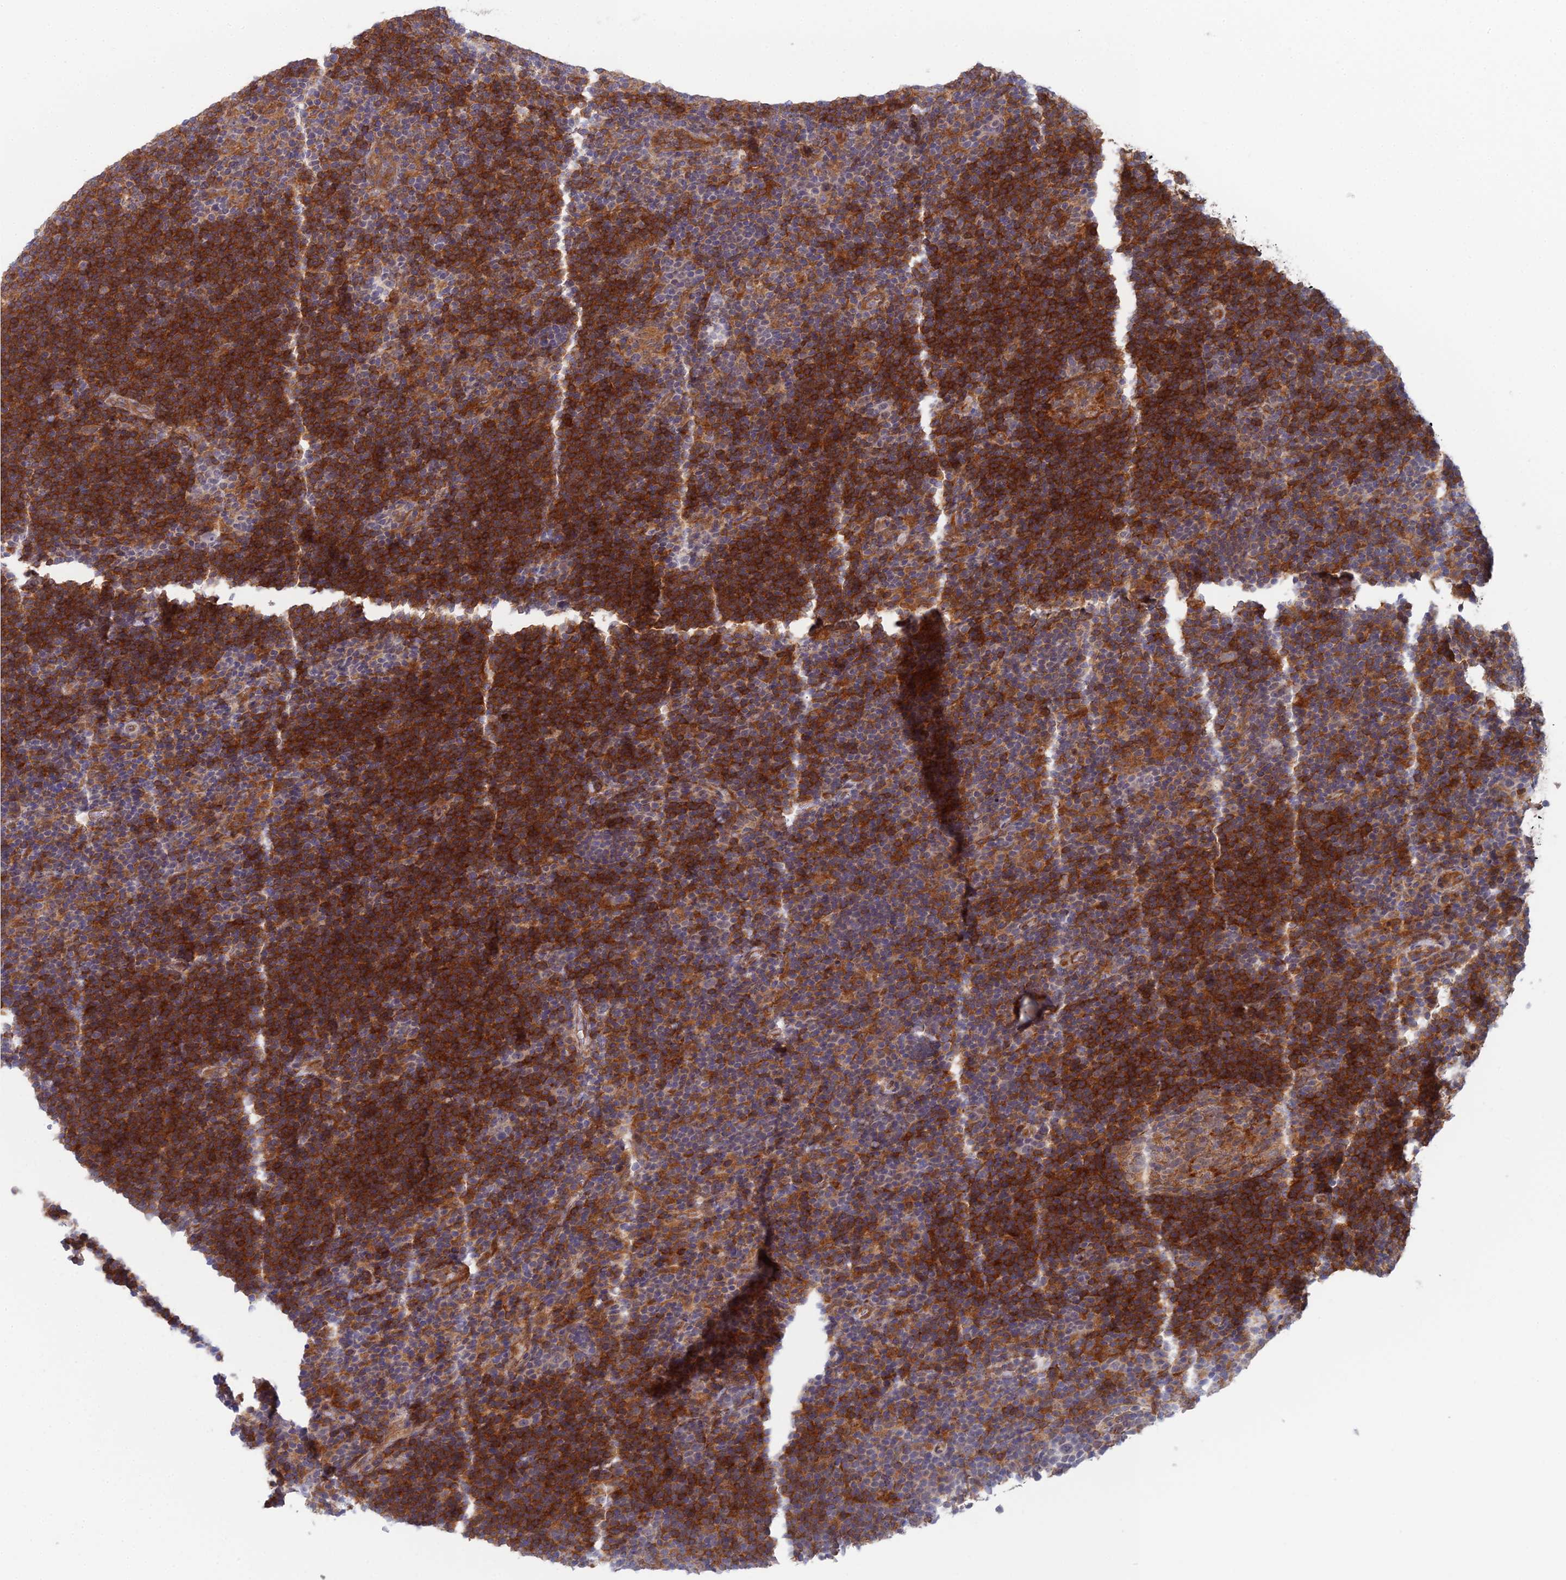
{"staining": {"intensity": "moderate", "quantity": "<25%", "location": "cytoplasmic/membranous"}, "tissue": "lymphoma", "cell_type": "Tumor cells", "image_type": "cancer", "snomed": [{"axis": "morphology", "description": "Hodgkin's disease, NOS"}, {"axis": "topography", "description": "Lymph node"}], "caption": "Human Hodgkin's disease stained for a protein (brown) demonstrates moderate cytoplasmic/membranous positive positivity in approximately <25% of tumor cells.", "gene": "ABHD1", "patient": {"sex": "female", "age": 57}}